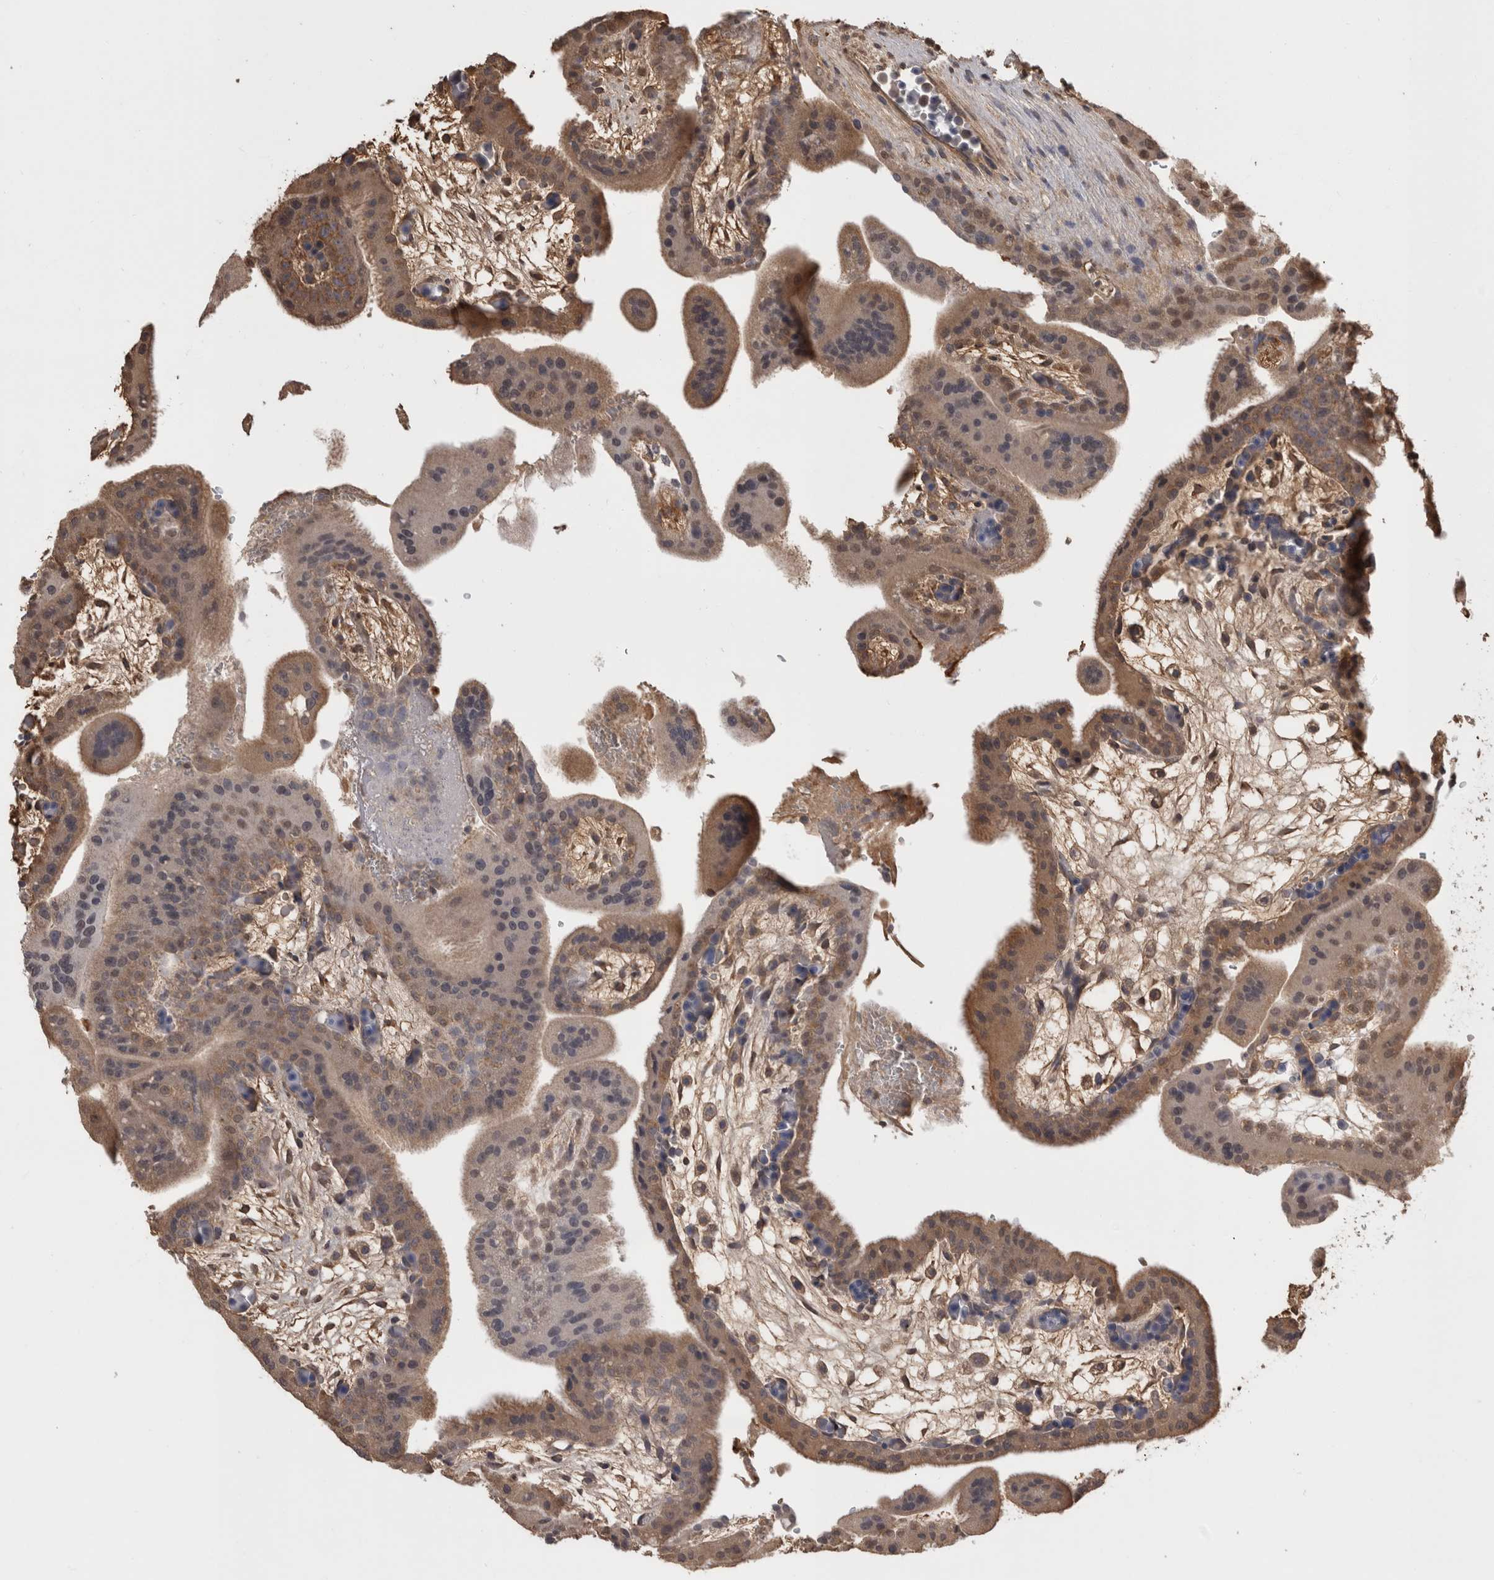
{"staining": {"intensity": "moderate", "quantity": ">75%", "location": "cytoplasmic/membranous"}, "tissue": "placenta", "cell_type": "Decidual cells", "image_type": "normal", "snomed": [{"axis": "morphology", "description": "Normal tissue, NOS"}, {"axis": "topography", "description": "Placenta"}], "caption": "Immunohistochemical staining of normal placenta exhibits moderate cytoplasmic/membranous protein expression in about >75% of decidual cells.", "gene": "PREP", "patient": {"sex": "female", "age": 35}}